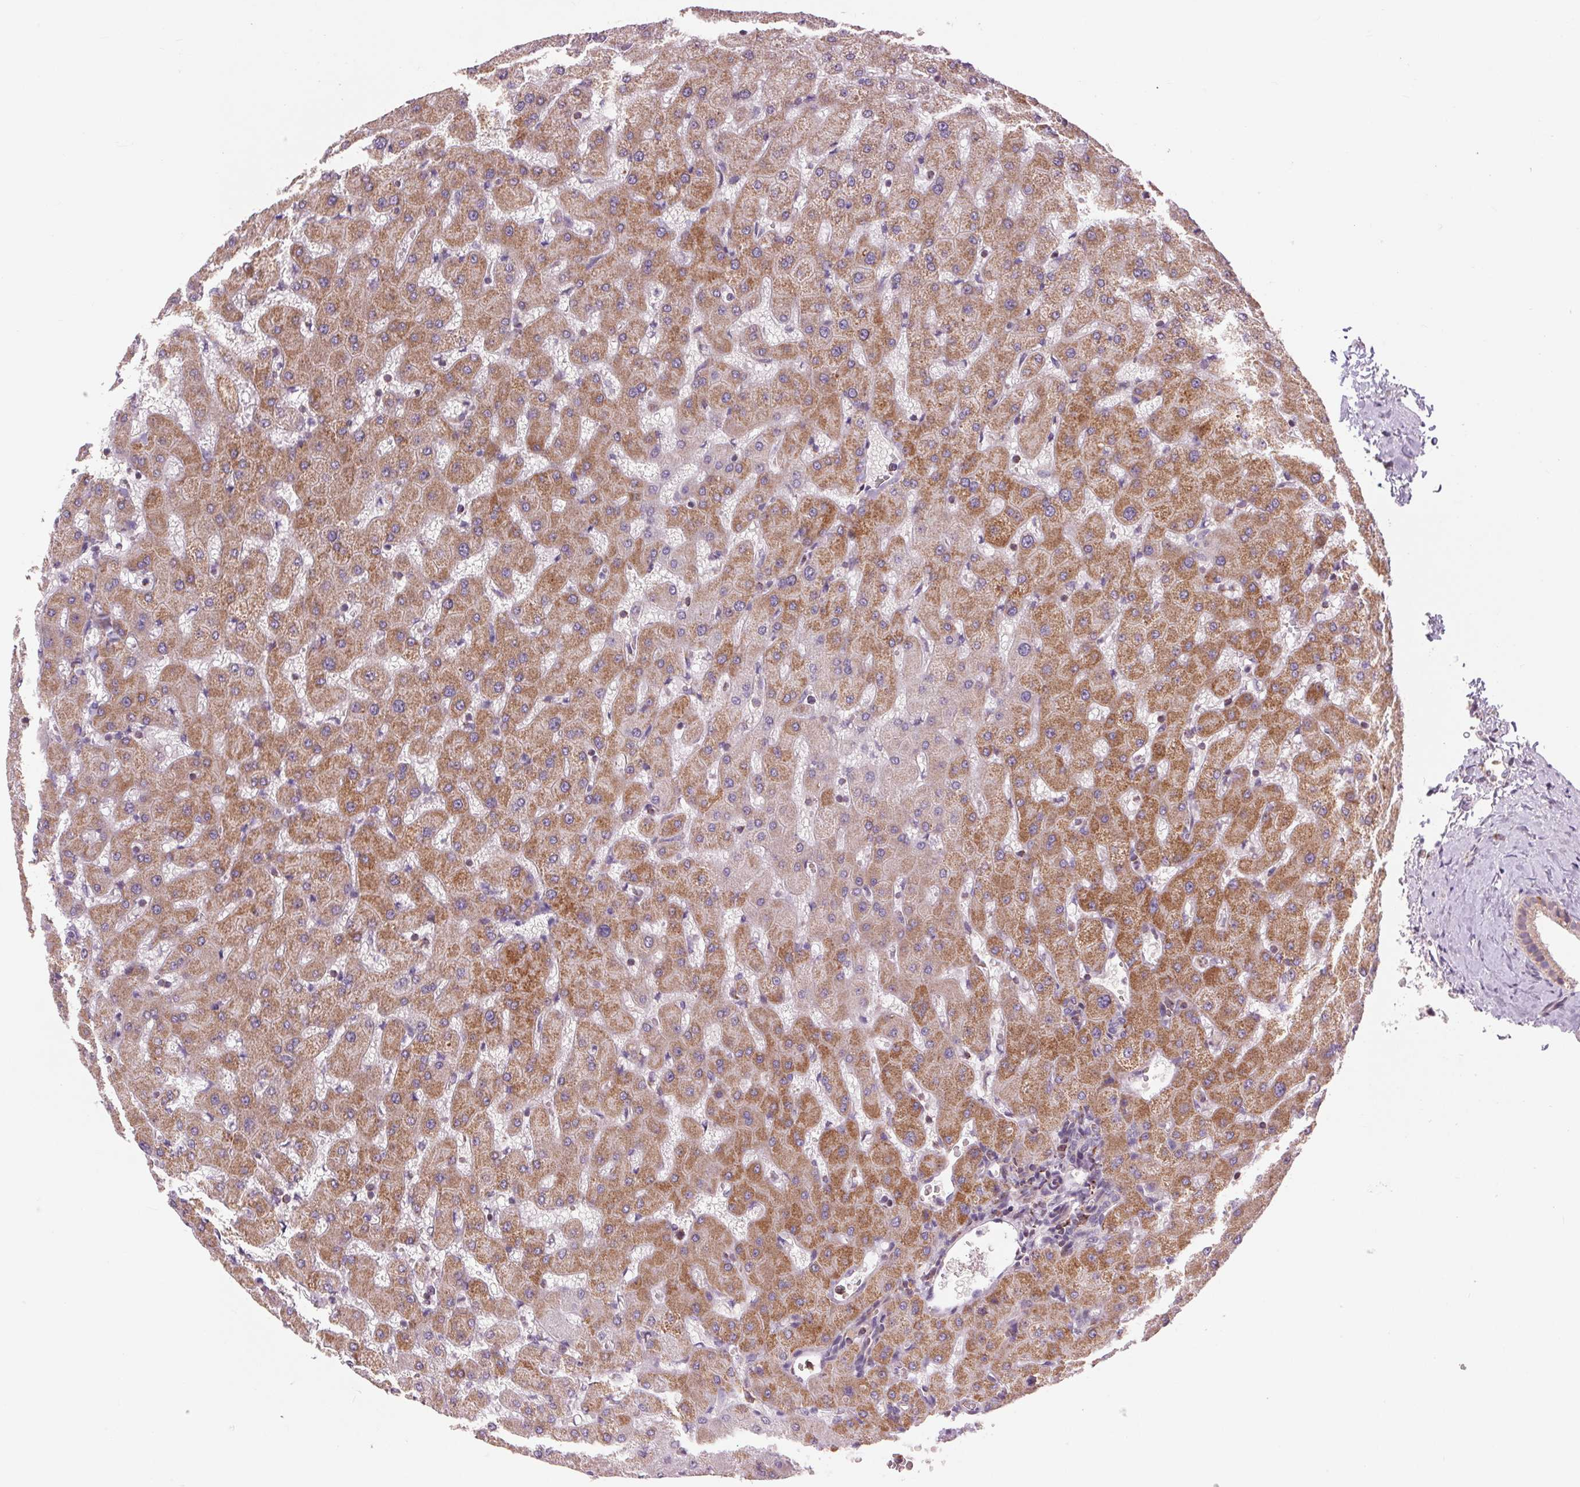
{"staining": {"intensity": "negative", "quantity": "none", "location": "none"}, "tissue": "liver", "cell_type": "Cholangiocytes", "image_type": "normal", "snomed": [{"axis": "morphology", "description": "Normal tissue, NOS"}, {"axis": "topography", "description": "Liver"}], "caption": "A high-resolution micrograph shows immunohistochemistry staining of benign liver, which reveals no significant expression in cholangiocytes.", "gene": "COX6A1", "patient": {"sex": "female", "age": 63}}